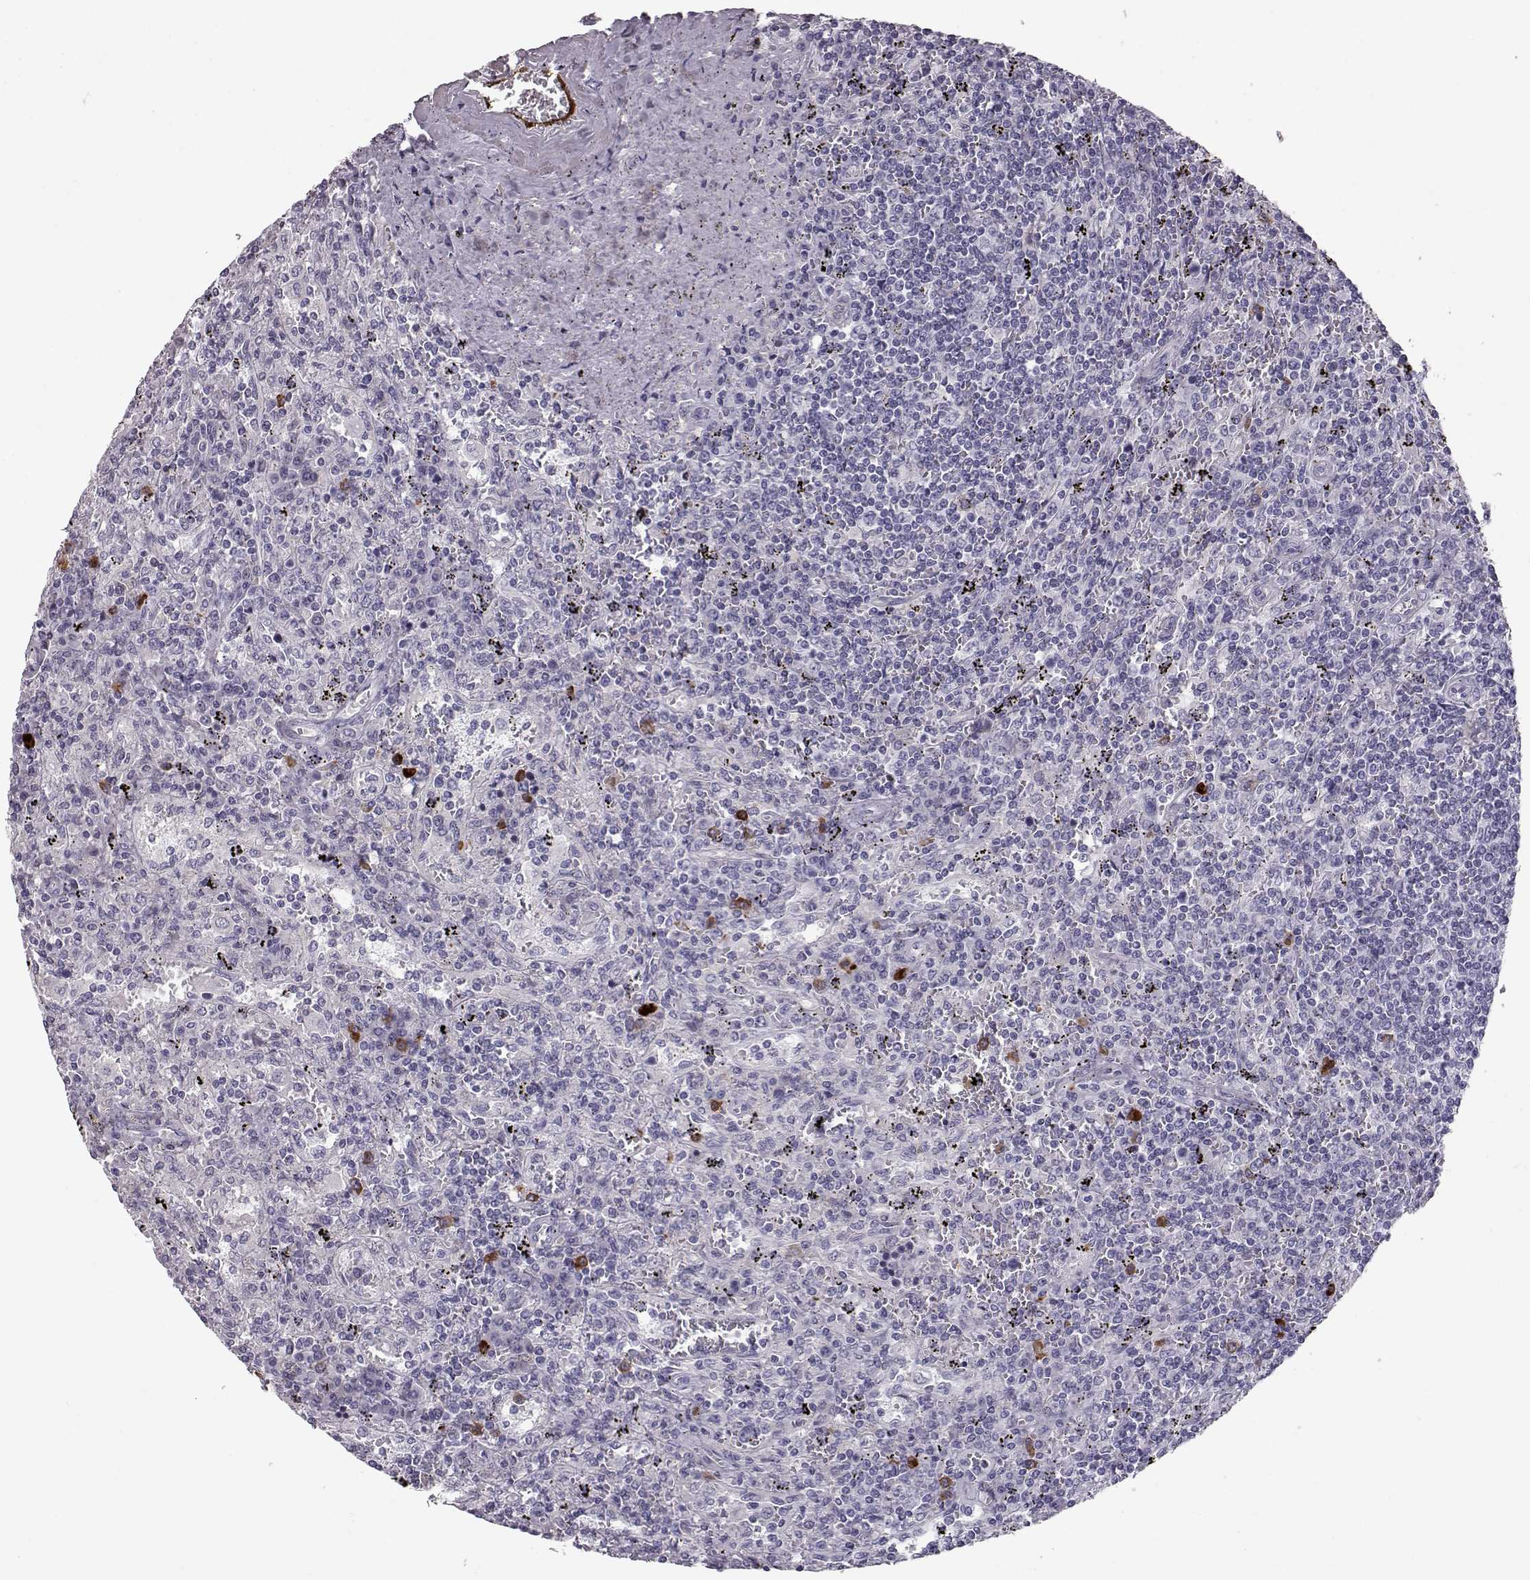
{"staining": {"intensity": "negative", "quantity": "none", "location": "none"}, "tissue": "lymphoma", "cell_type": "Tumor cells", "image_type": "cancer", "snomed": [{"axis": "morphology", "description": "Malignant lymphoma, non-Hodgkin's type, Low grade"}, {"axis": "topography", "description": "Spleen"}], "caption": "High magnification brightfield microscopy of lymphoma stained with DAB (3,3'-diaminobenzidine) (brown) and counterstained with hematoxylin (blue): tumor cells show no significant expression.", "gene": "CCL19", "patient": {"sex": "male", "age": 62}}